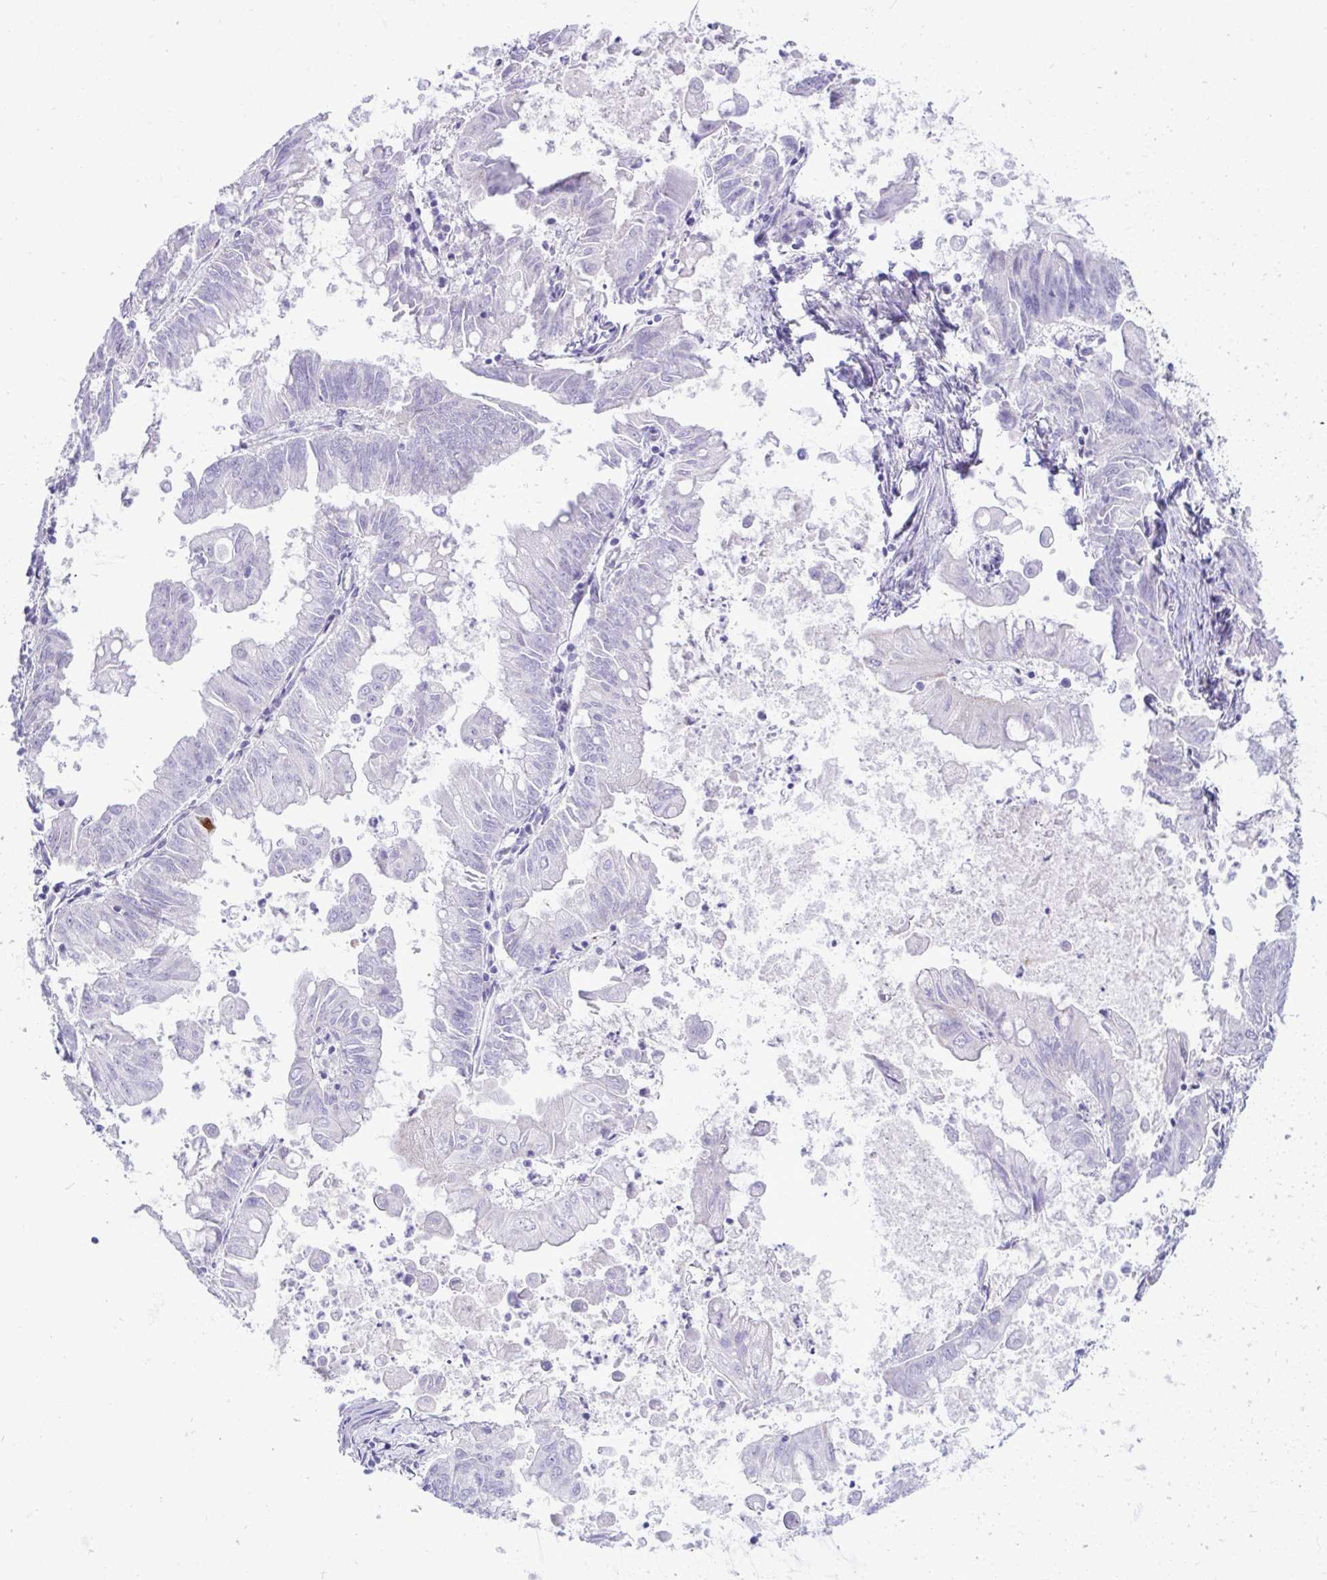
{"staining": {"intensity": "negative", "quantity": "none", "location": "none"}, "tissue": "stomach cancer", "cell_type": "Tumor cells", "image_type": "cancer", "snomed": [{"axis": "morphology", "description": "Adenocarcinoma, NOS"}, {"axis": "topography", "description": "Stomach, upper"}], "caption": "Tumor cells are negative for protein expression in human stomach cancer (adenocarcinoma). (Stains: DAB immunohistochemistry with hematoxylin counter stain, Microscopy: brightfield microscopy at high magnification).", "gene": "DTX3", "patient": {"sex": "male", "age": 80}}